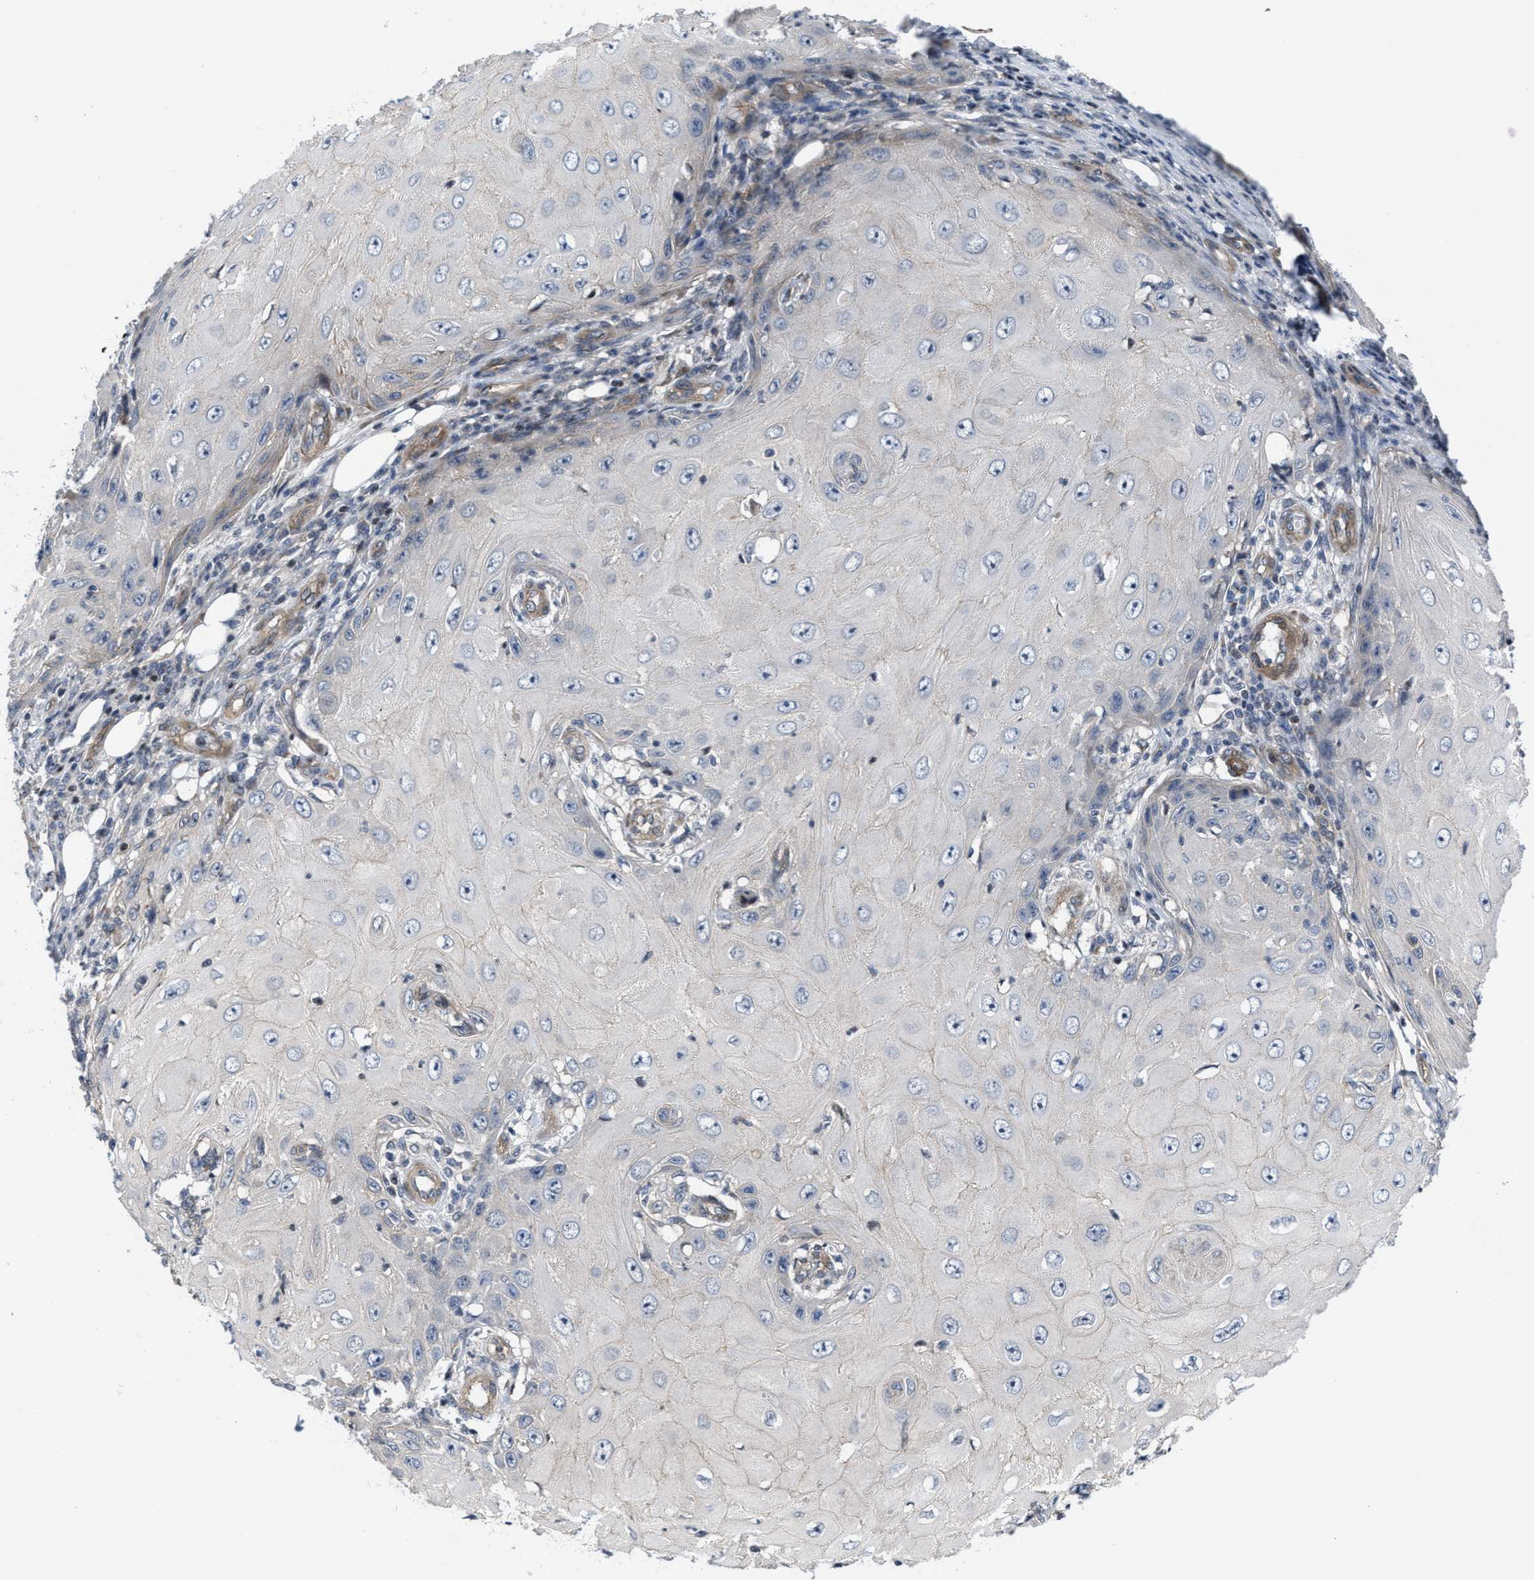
{"staining": {"intensity": "negative", "quantity": "none", "location": "none"}, "tissue": "skin cancer", "cell_type": "Tumor cells", "image_type": "cancer", "snomed": [{"axis": "morphology", "description": "Squamous cell carcinoma, NOS"}, {"axis": "topography", "description": "Skin"}], "caption": "DAB (3,3'-diaminobenzidine) immunohistochemical staining of squamous cell carcinoma (skin) exhibits no significant positivity in tumor cells.", "gene": "TGFB1I1", "patient": {"sex": "female", "age": 73}}